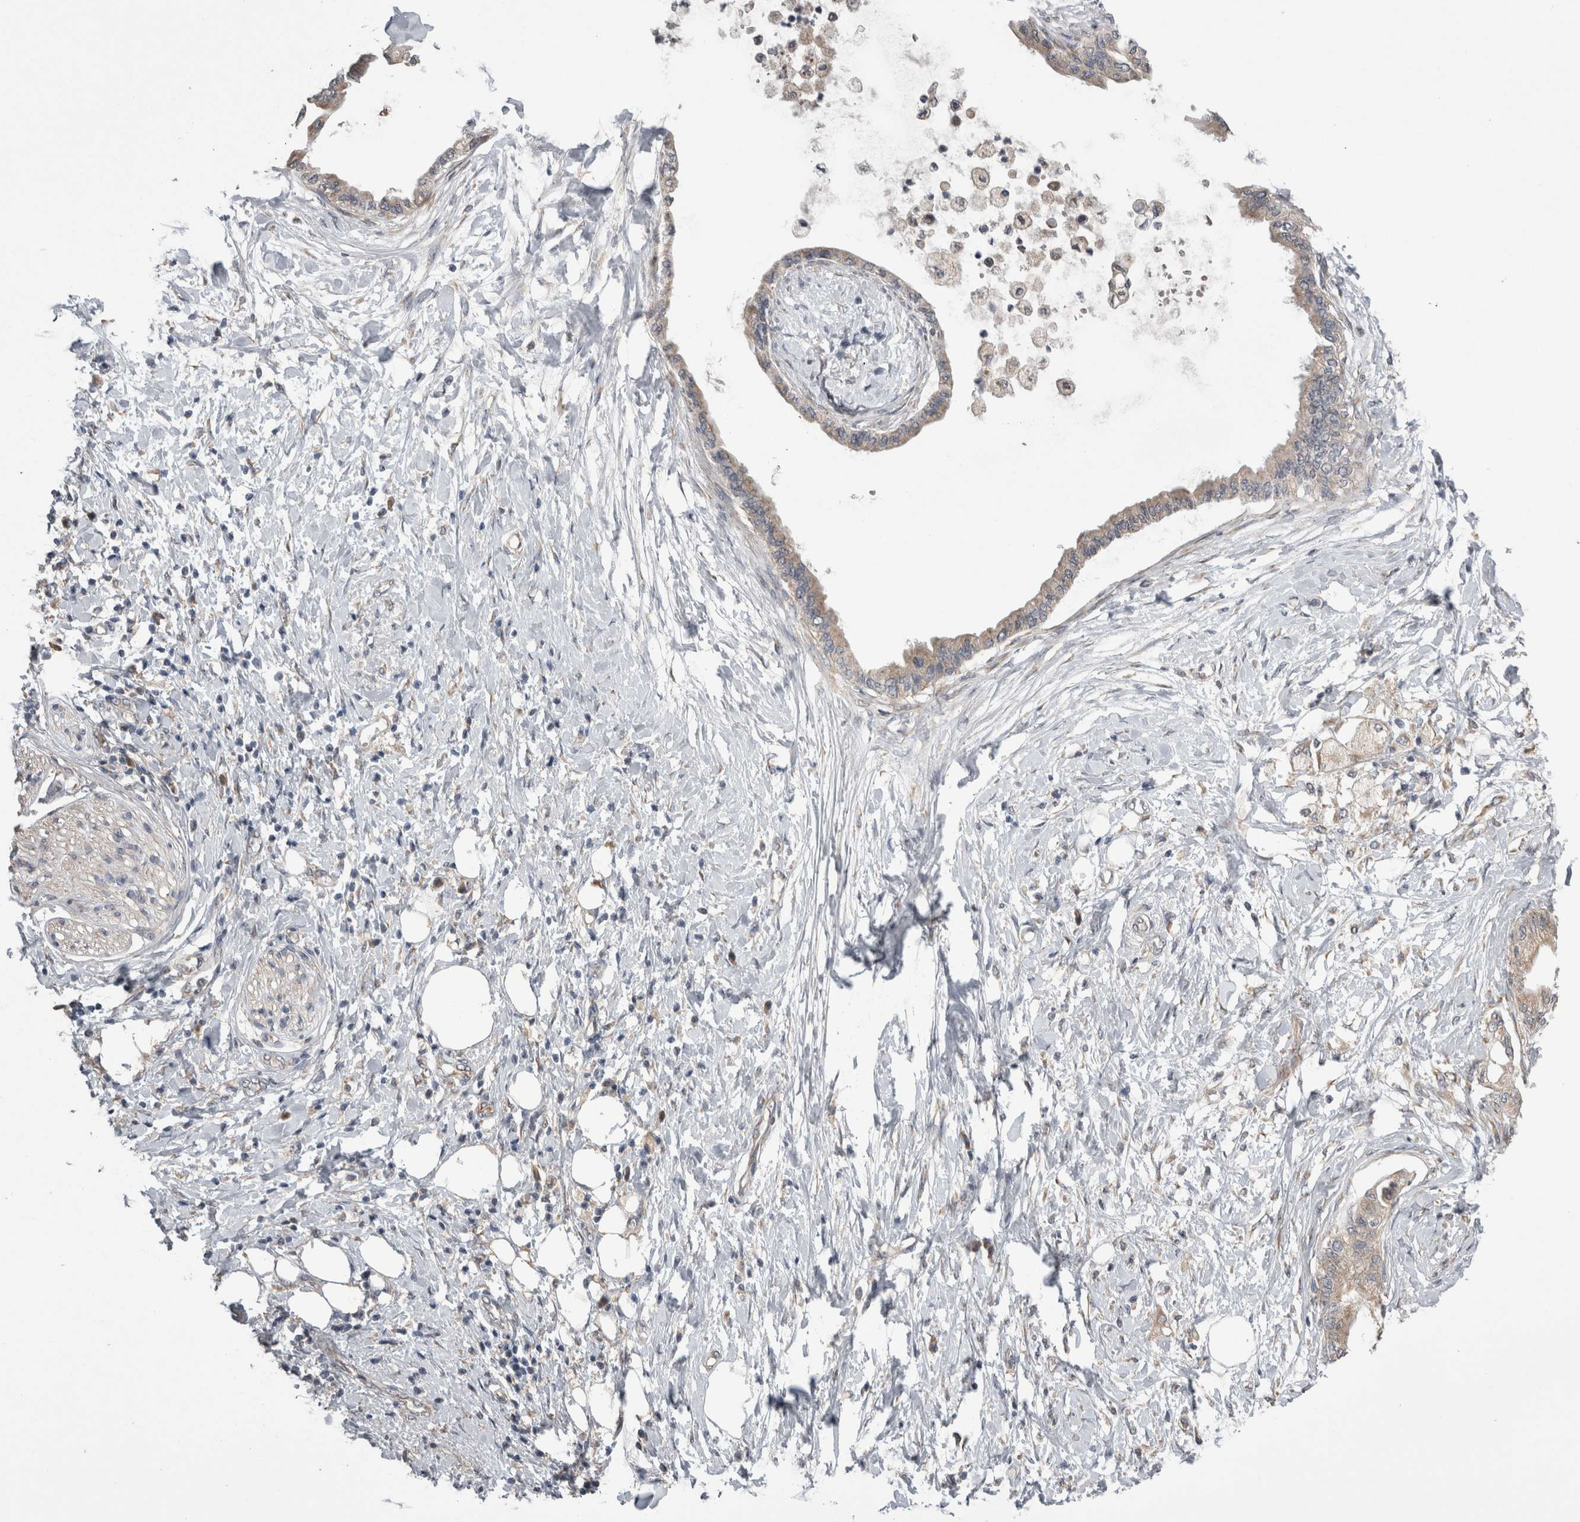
{"staining": {"intensity": "weak", "quantity": "25%-75%", "location": "cytoplasmic/membranous"}, "tissue": "pancreatic cancer", "cell_type": "Tumor cells", "image_type": "cancer", "snomed": [{"axis": "morphology", "description": "Normal tissue, NOS"}, {"axis": "morphology", "description": "Adenocarcinoma, NOS"}, {"axis": "topography", "description": "Pancreas"}, {"axis": "topography", "description": "Duodenum"}], "caption": "An immunohistochemistry image of tumor tissue is shown. Protein staining in brown highlights weak cytoplasmic/membranous positivity in adenocarcinoma (pancreatic) within tumor cells. Ihc stains the protein in brown and the nuclei are stained blue.", "gene": "ARHGAP29", "patient": {"sex": "female", "age": 60}}